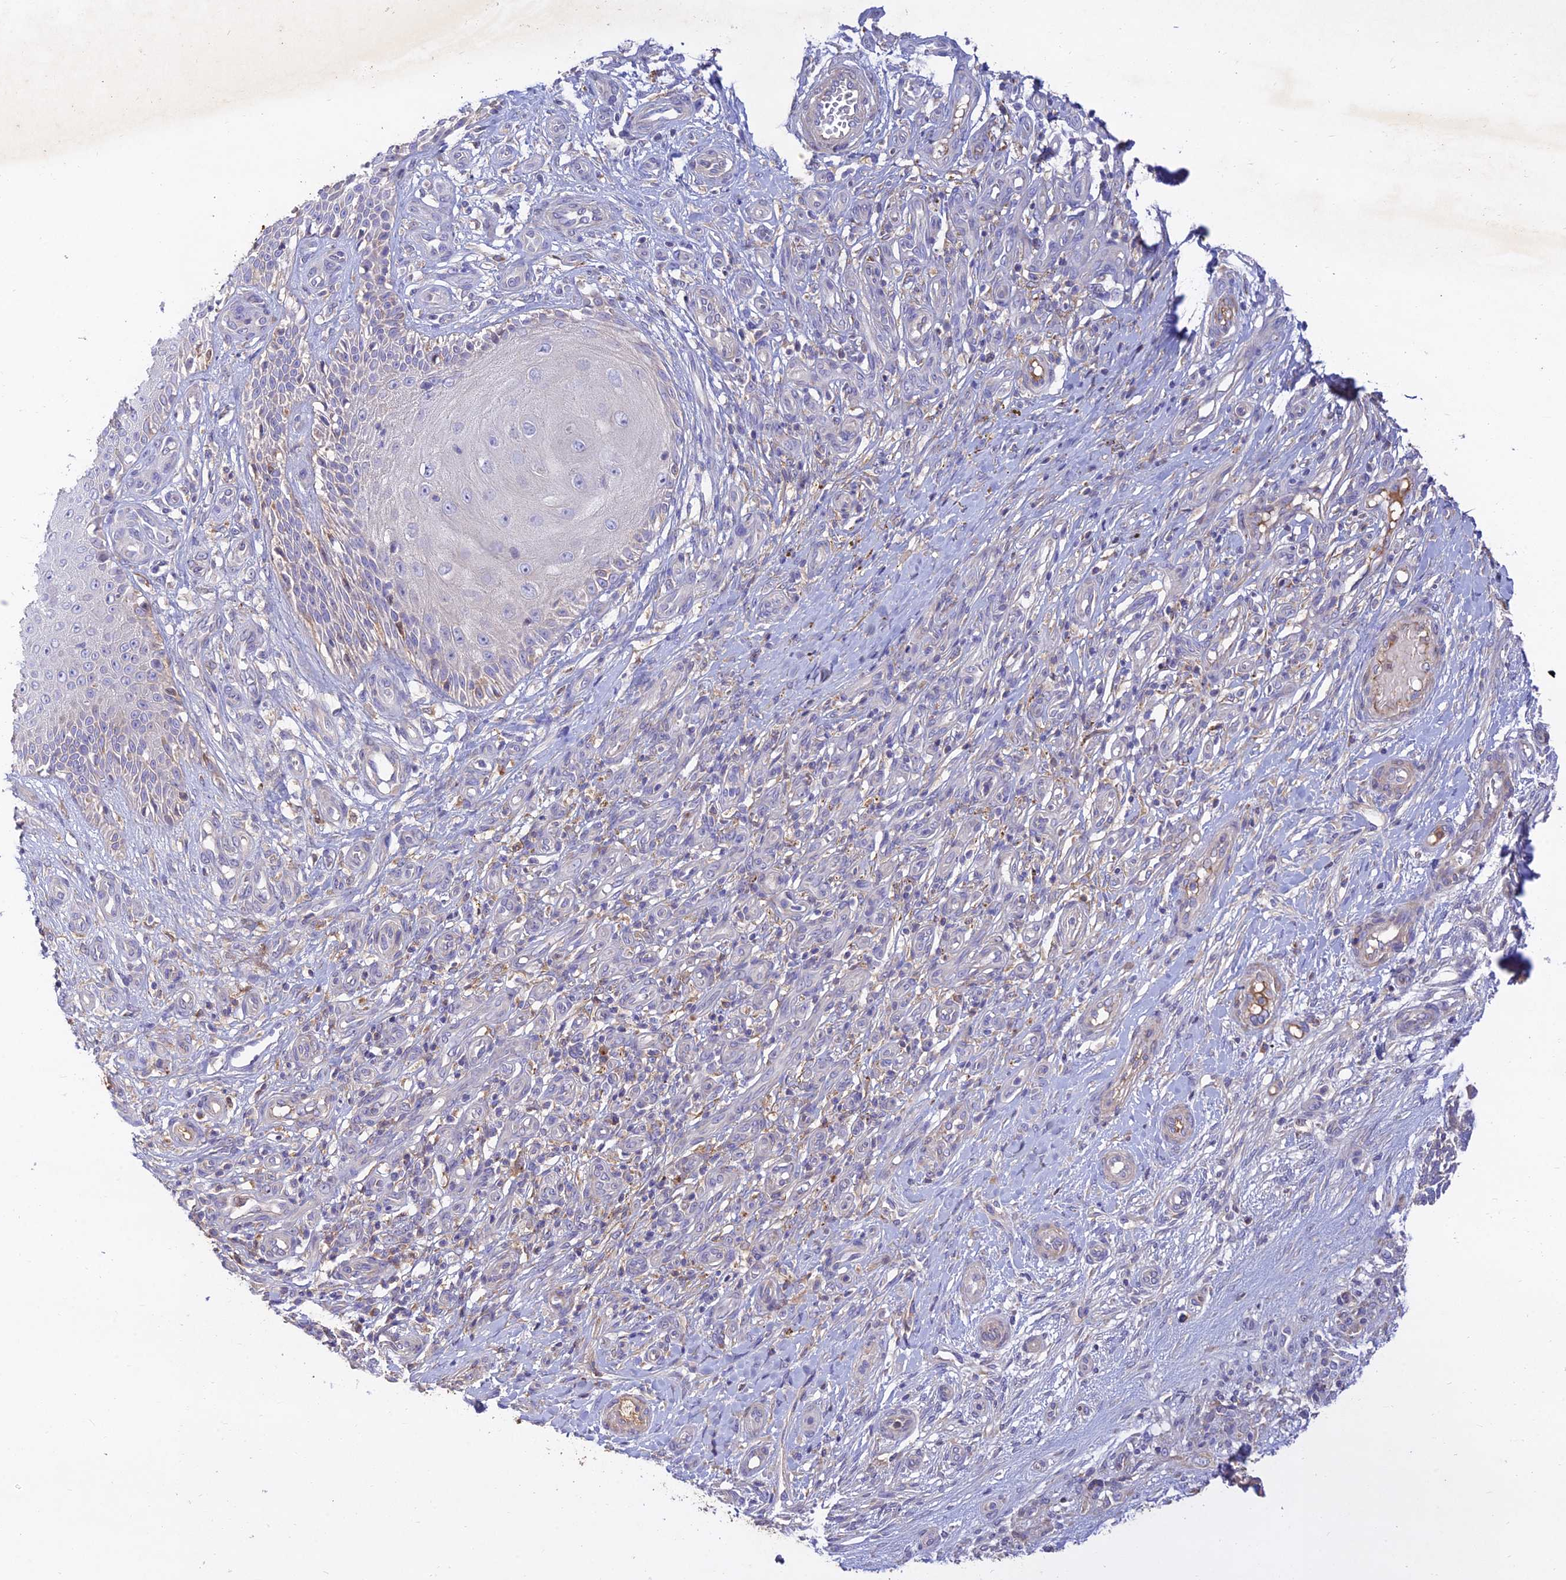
{"staining": {"intensity": "negative", "quantity": "none", "location": "none"}, "tissue": "skin cancer", "cell_type": "Tumor cells", "image_type": "cancer", "snomed": [{"axis": "morphology", "description": "Basal cell carcinoma"}, {"axis": "topography", "description": "Skin"}], "caption": "Histopathology image shows no significant protein staining in tumor cells of skin cancer. (Stains: DAB immunohistochemistry with hematoxylin counter stain, Microscopy: brightfield microscopy at high magnification).", "gene": "ACSM5", "patient": {"sex": "male", "age": 88}}